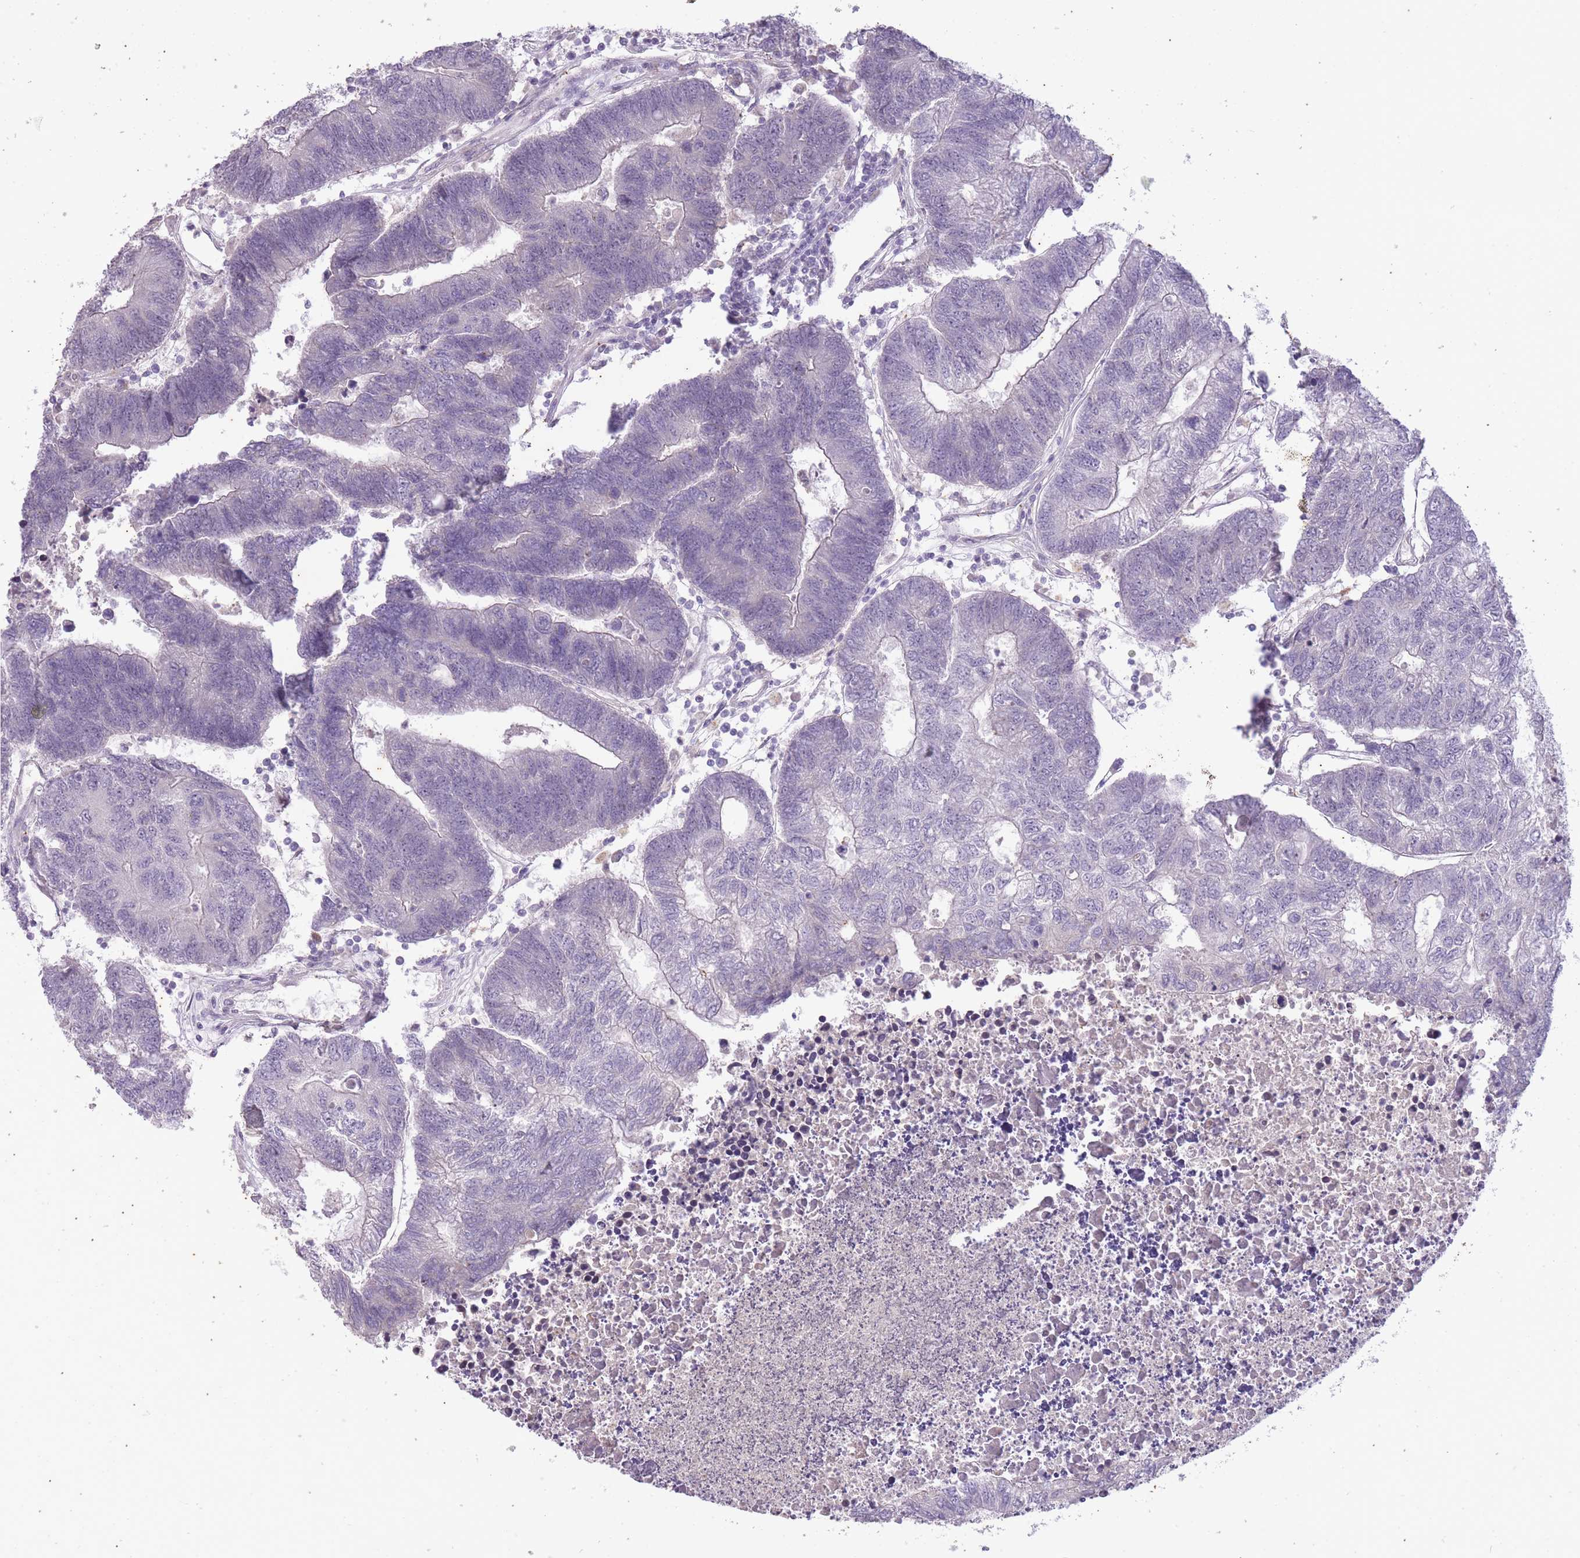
{"staining": {"intensity": "negative", "quantity": "none", "location": "none"}, "tissue": "colorectal cancer", "cell_type": "Tumor cells", "image_type": "cancer", "snomed": [{"axis": "morphology", "description": "Adenocarcinoma, NOS"}, {"axis": "topography", "description": "Colon"}], "caption": "Tumor cells show no significant positivity in adenocarcinoma (colorectal).", "gene": "CNTNAP3", "patient": {"sex": "female", "age": 48}}